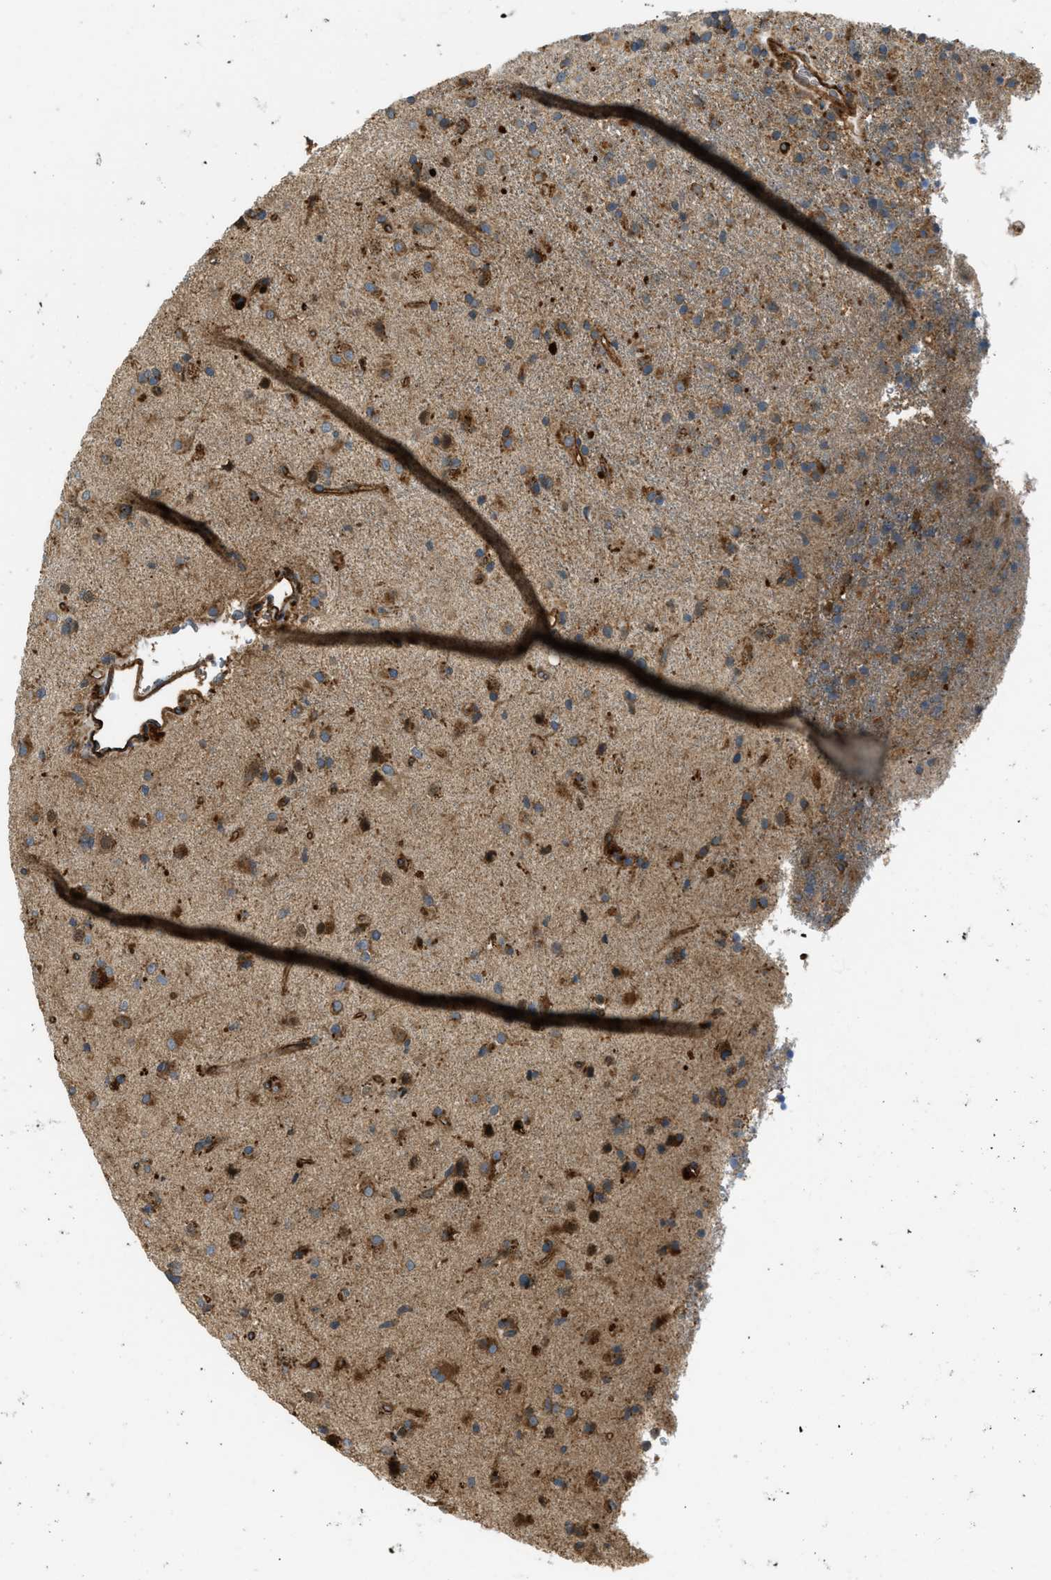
{"staining": {"intensity": "strong", "quantity": "25%-75%", "location": "cytoplasmic/membranous"}, "tissue": "glioma", "cell_type": "Tumor cells", "image_type": "cancer", "snomed": [{"axis": "morphology", "description": "Glioma, malignant, Low grade"}, {"axis": "topography", "description": "Brain"}], "caption": "Immunohistochemistry (IHC) (DAB) staining of human malignant glioma (low-grade) exhibits strong cytoplasmic/membranous protein positivity in approximately 25%-75% of tumor cells.", "gene": "BAG4", "patient": {"sex": "male", "age": 65}}